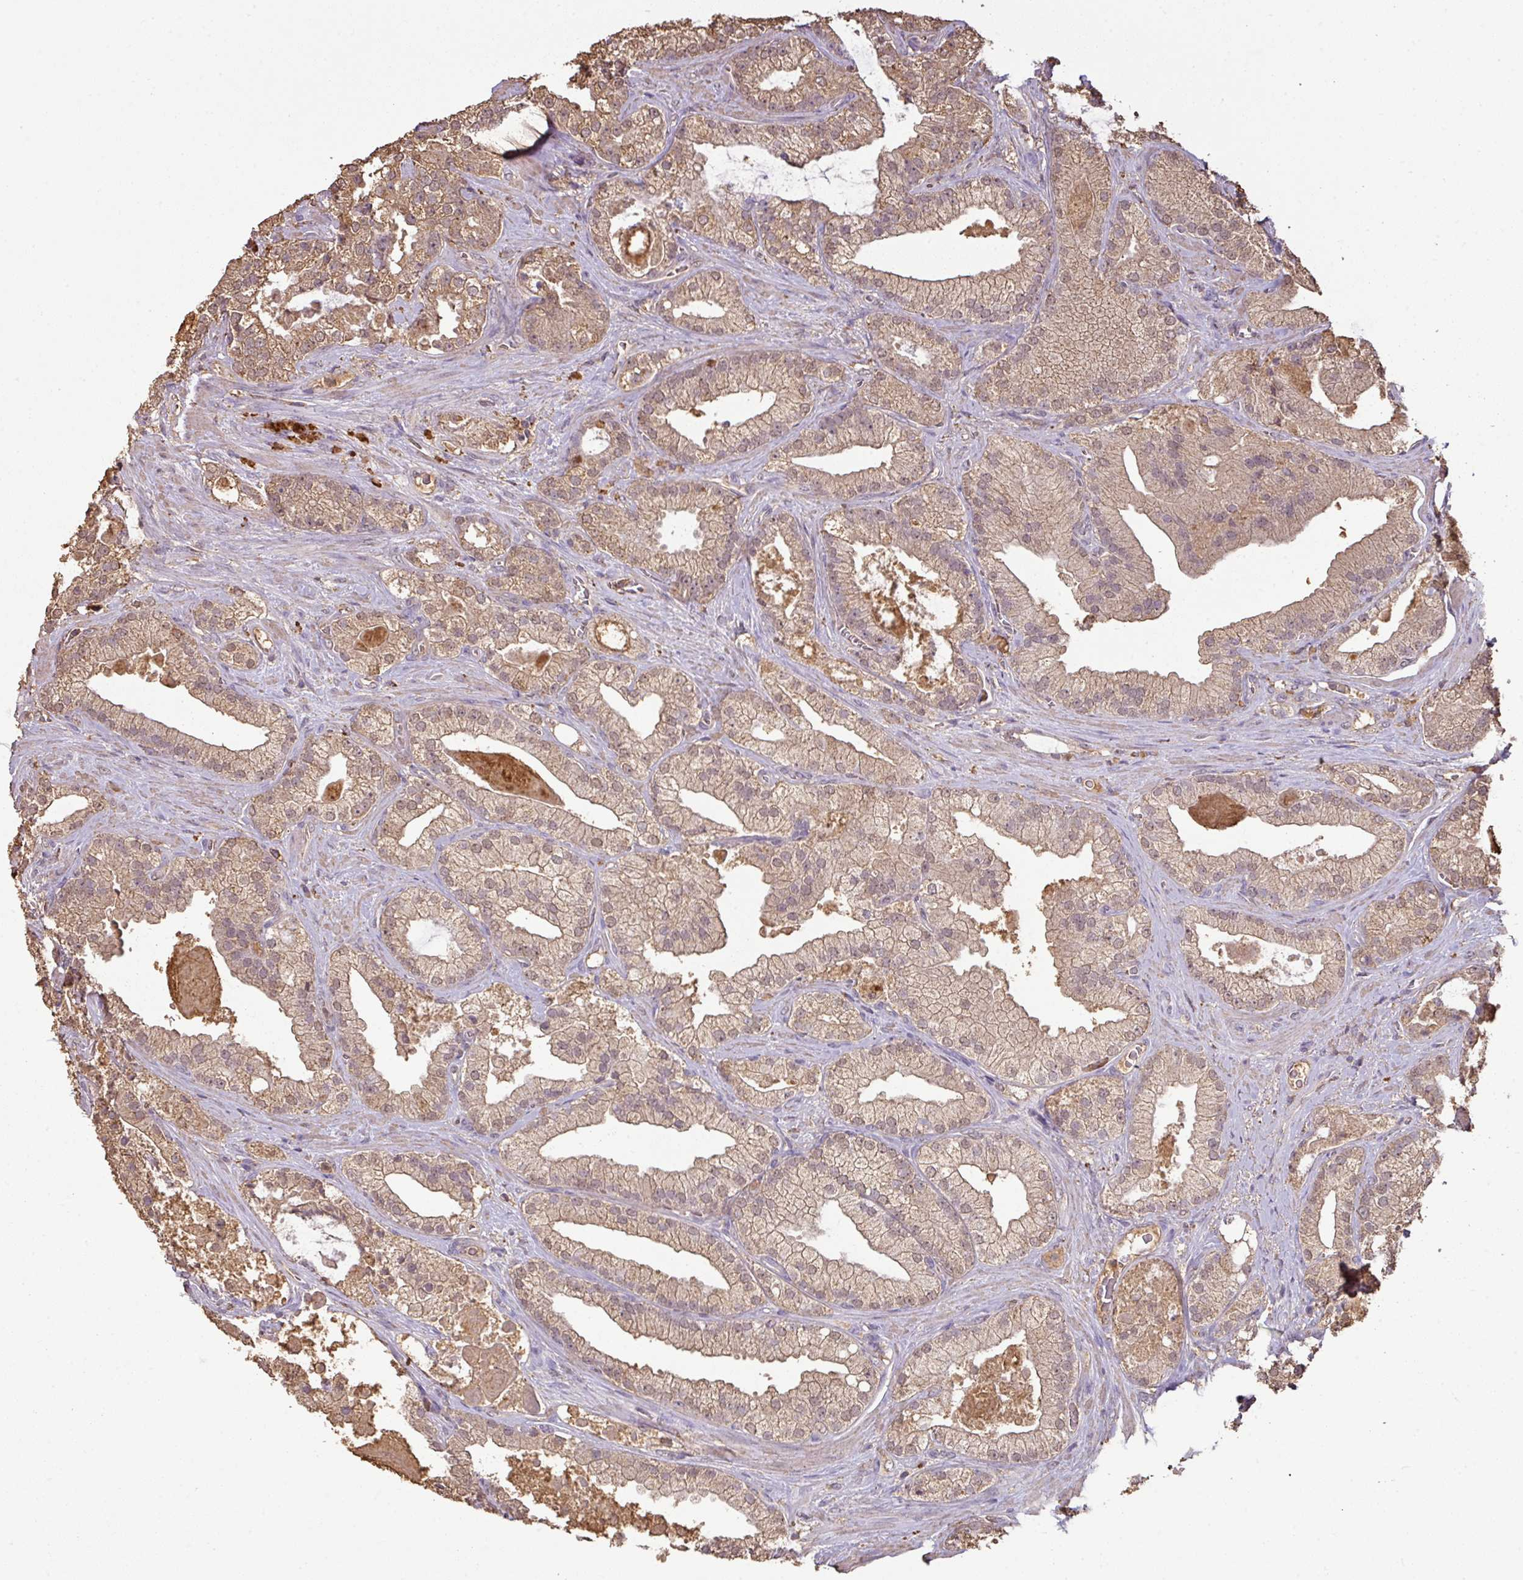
{"staining": {"intensity": "moderate", "quantity": ">75%", "location": "cytoplasmic/membranous,nuclear"}, "tissue": "prostate cancer", "cell_type": "Tumor cells", "image_type": "cancer", "snomed": [{"axis": "morphology", "description": "Adenocarcinoma, High grade"}, {"axis": "topography", "description": "Prostate"}], "caption": "DAB immunohistochemical staining of prostate cancer (high-grade adenocarcinoma) demonstrates moderate cytoplasmic/membranous and nuclear protein staining in approximately >75% of tumor cells.", "gene": "ATAT1", "patient": {"sex": "male", "age": 68}}